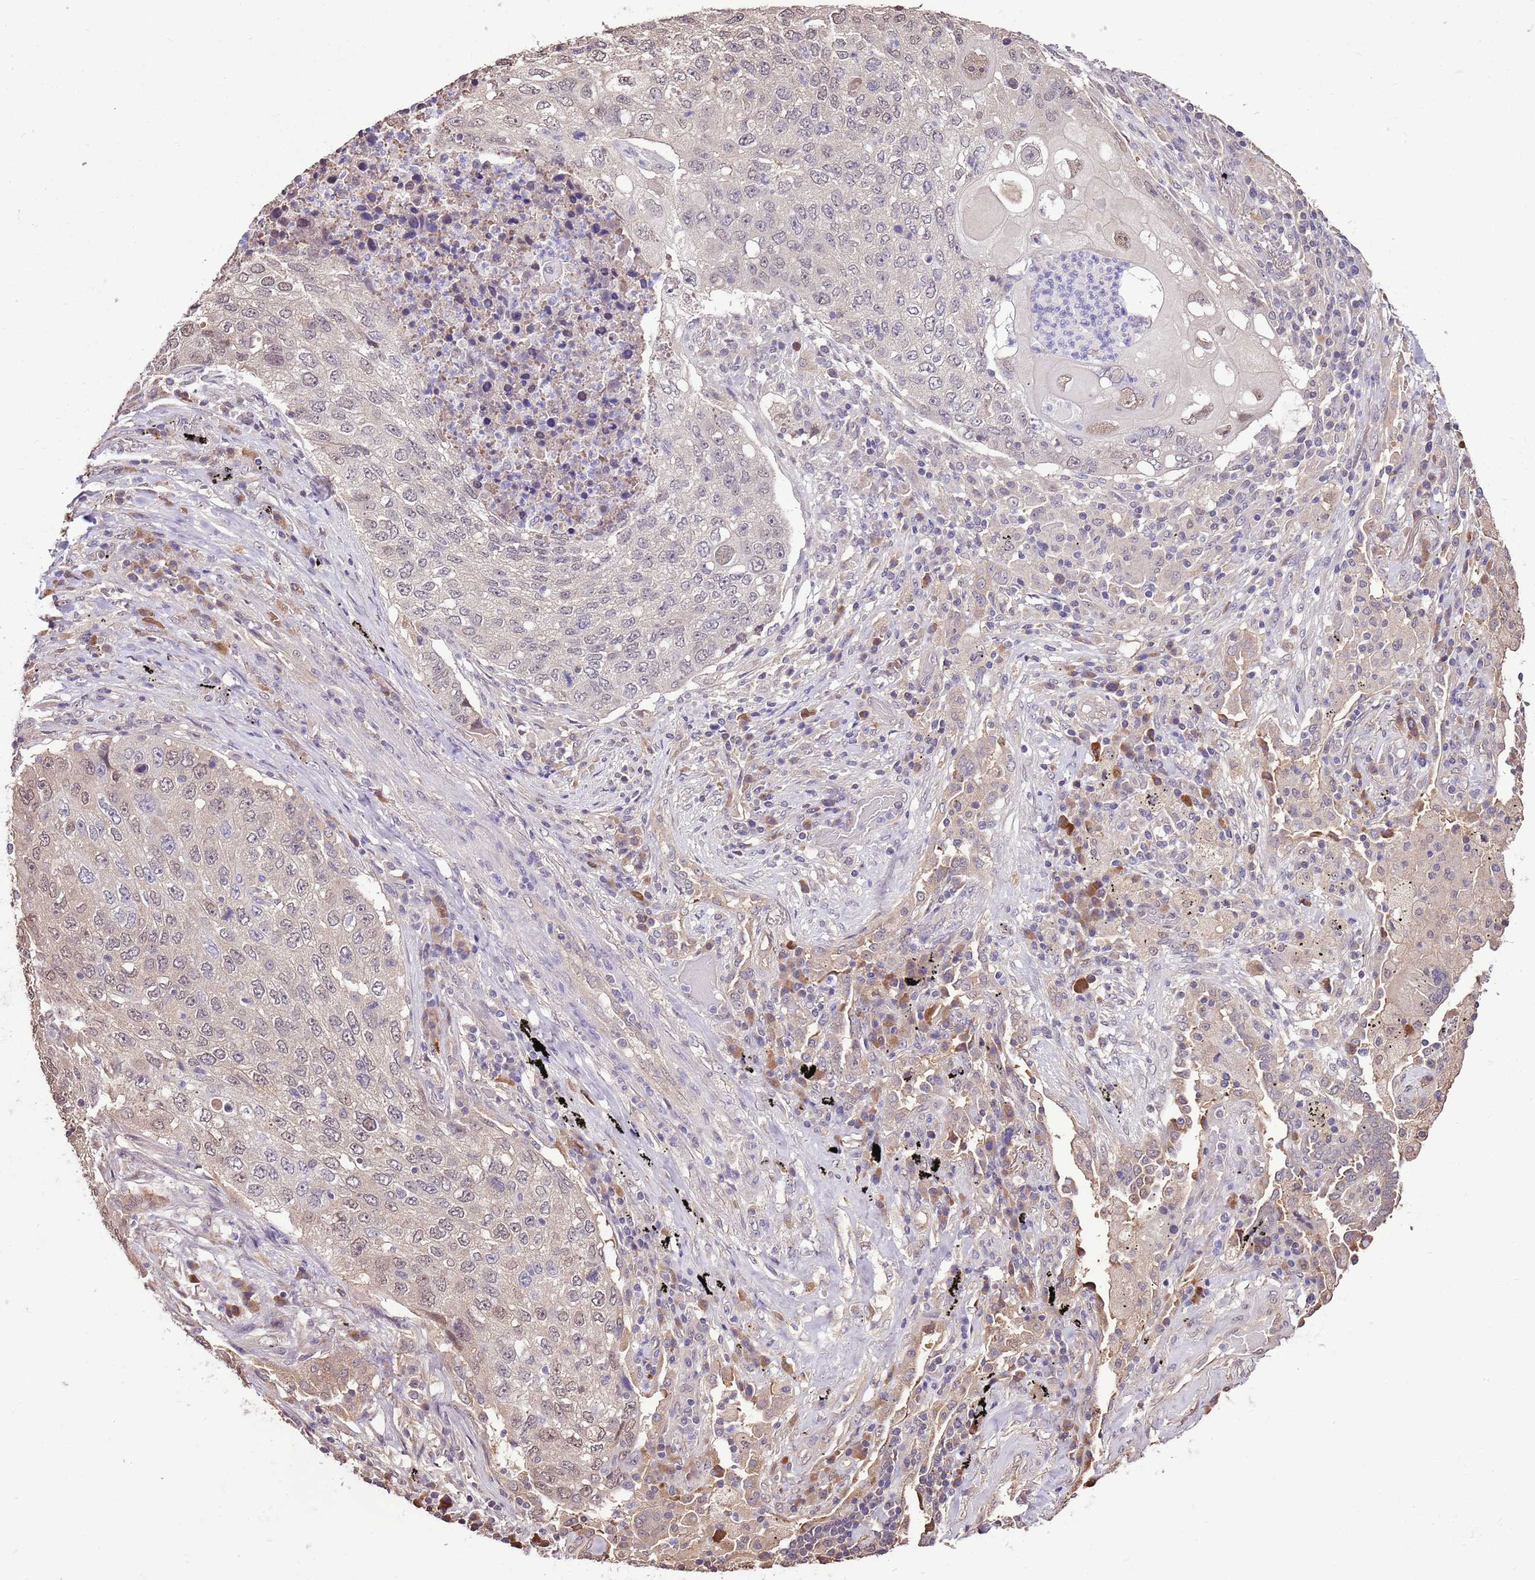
{"staining": {"intensity": "weak", "quantity": "<25%", "location": "nuclear"}, "tissue": "lung cancer", "cell_type": "Tumor cells", "image_type": "cancer", "snomed": [{"axis": "morphology", "description": "Squamous cell carcinoma, NOS"}, {"axis": "topography", "description": "Lung"}], "caption": "This is an immunohistochemistry (IHC) histopathology image of human lung cancer. There is no expression in tumor cells.", "gene": "BBS5", "patient": {"sex": "female", "age": 63}}